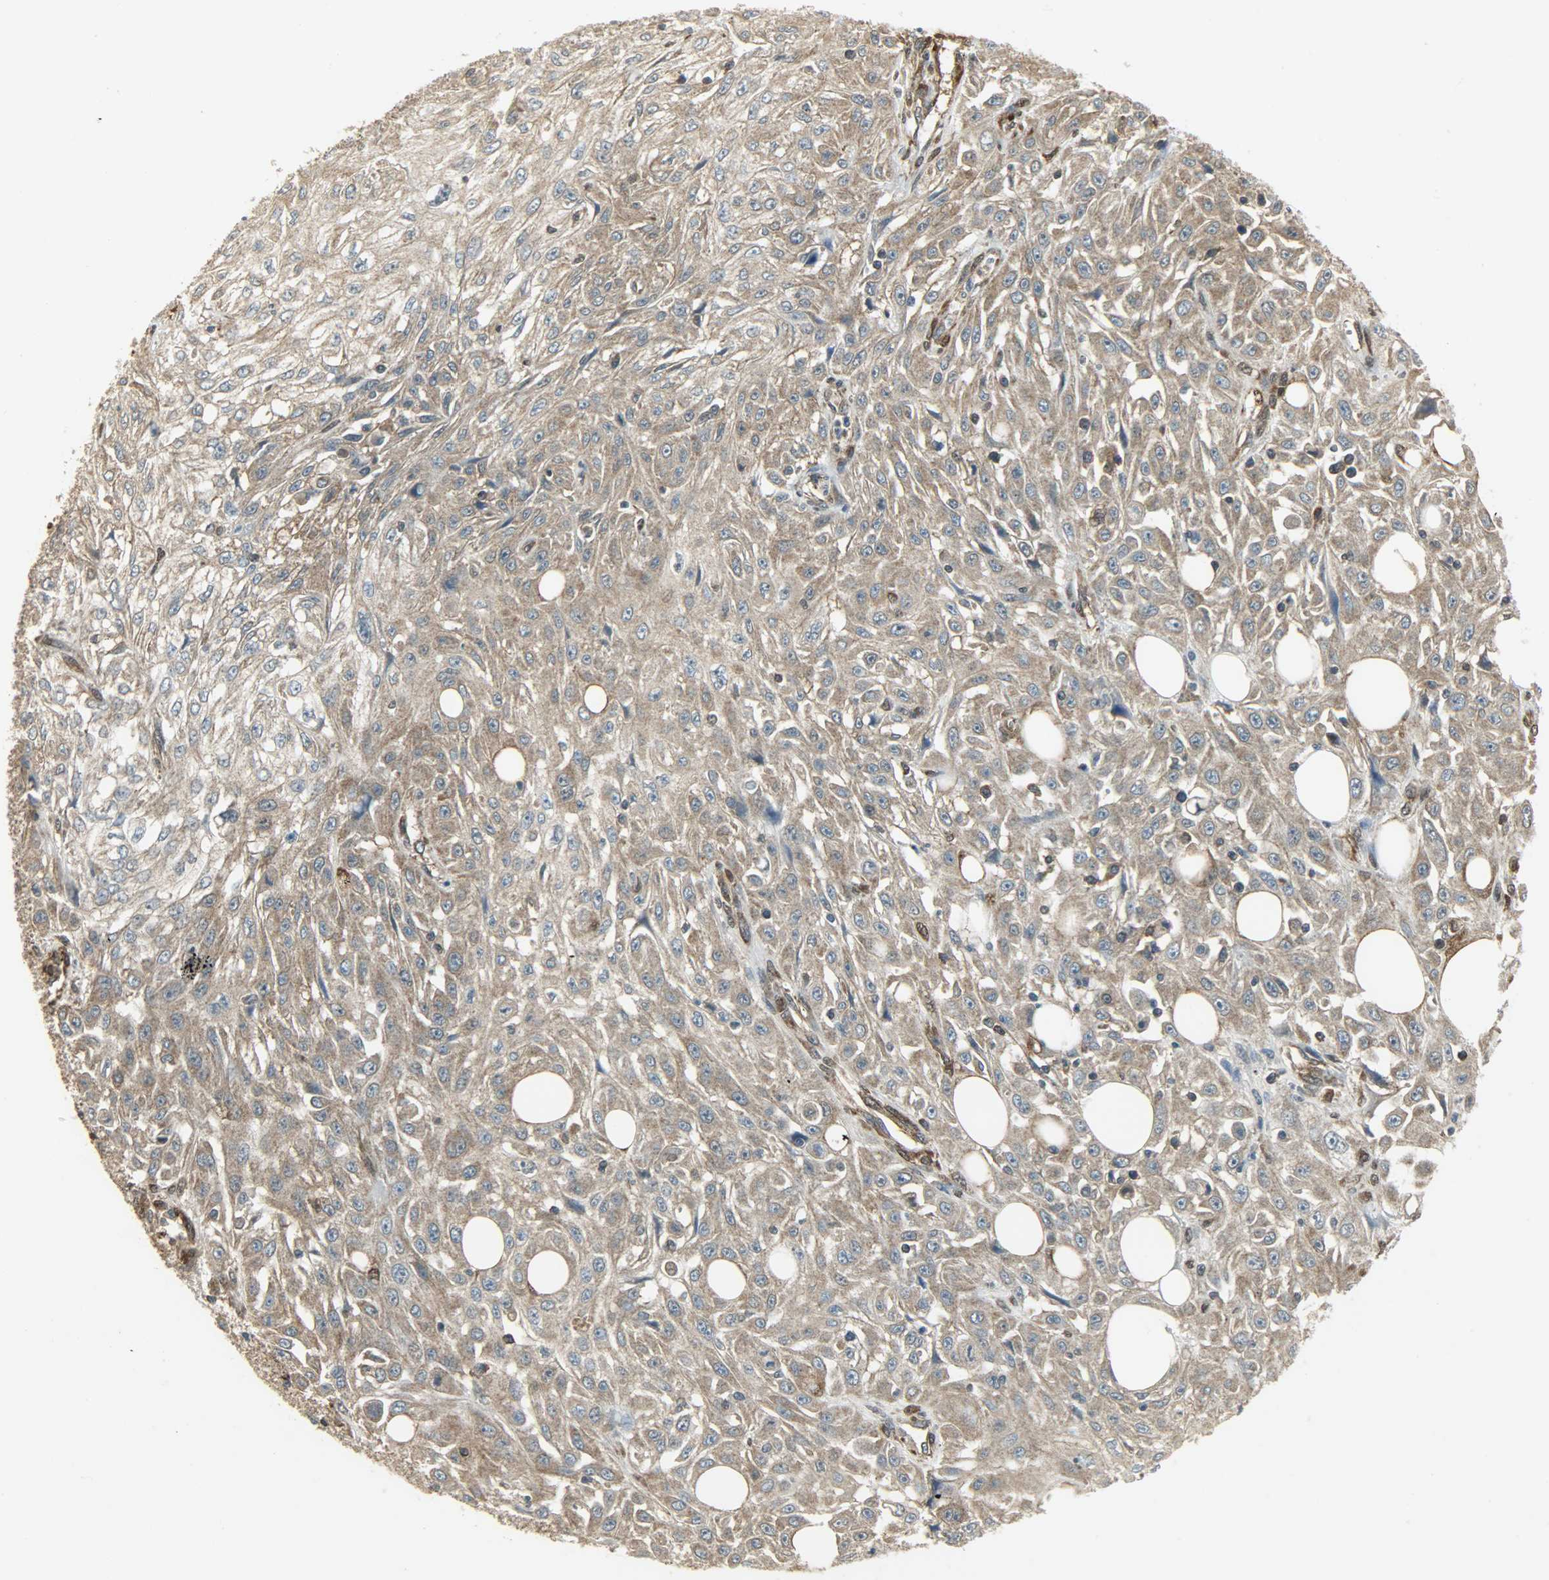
{"staining": {"intensity": "weak", "quantity": ">75%", "location": "cytoplasmic/membranous"}, "tissue": "skin cancer", "cell_type": "Tumor cells", "image_type": "cancer", "snomed": [{"axis": "morphology", "description": "Squamous cell carcinoma, NOS"}, {"axis": "topography", "description": "Skin"}], "caption": "This histopathology image demonstrates immunohistochemistry (IHC) staining of human skin cancer, with low weak cytoplasmic/membranous expression in about >75% of tumor cells.", "gene": "LDHB", "patient": {"sex": "male", "age": 75}}